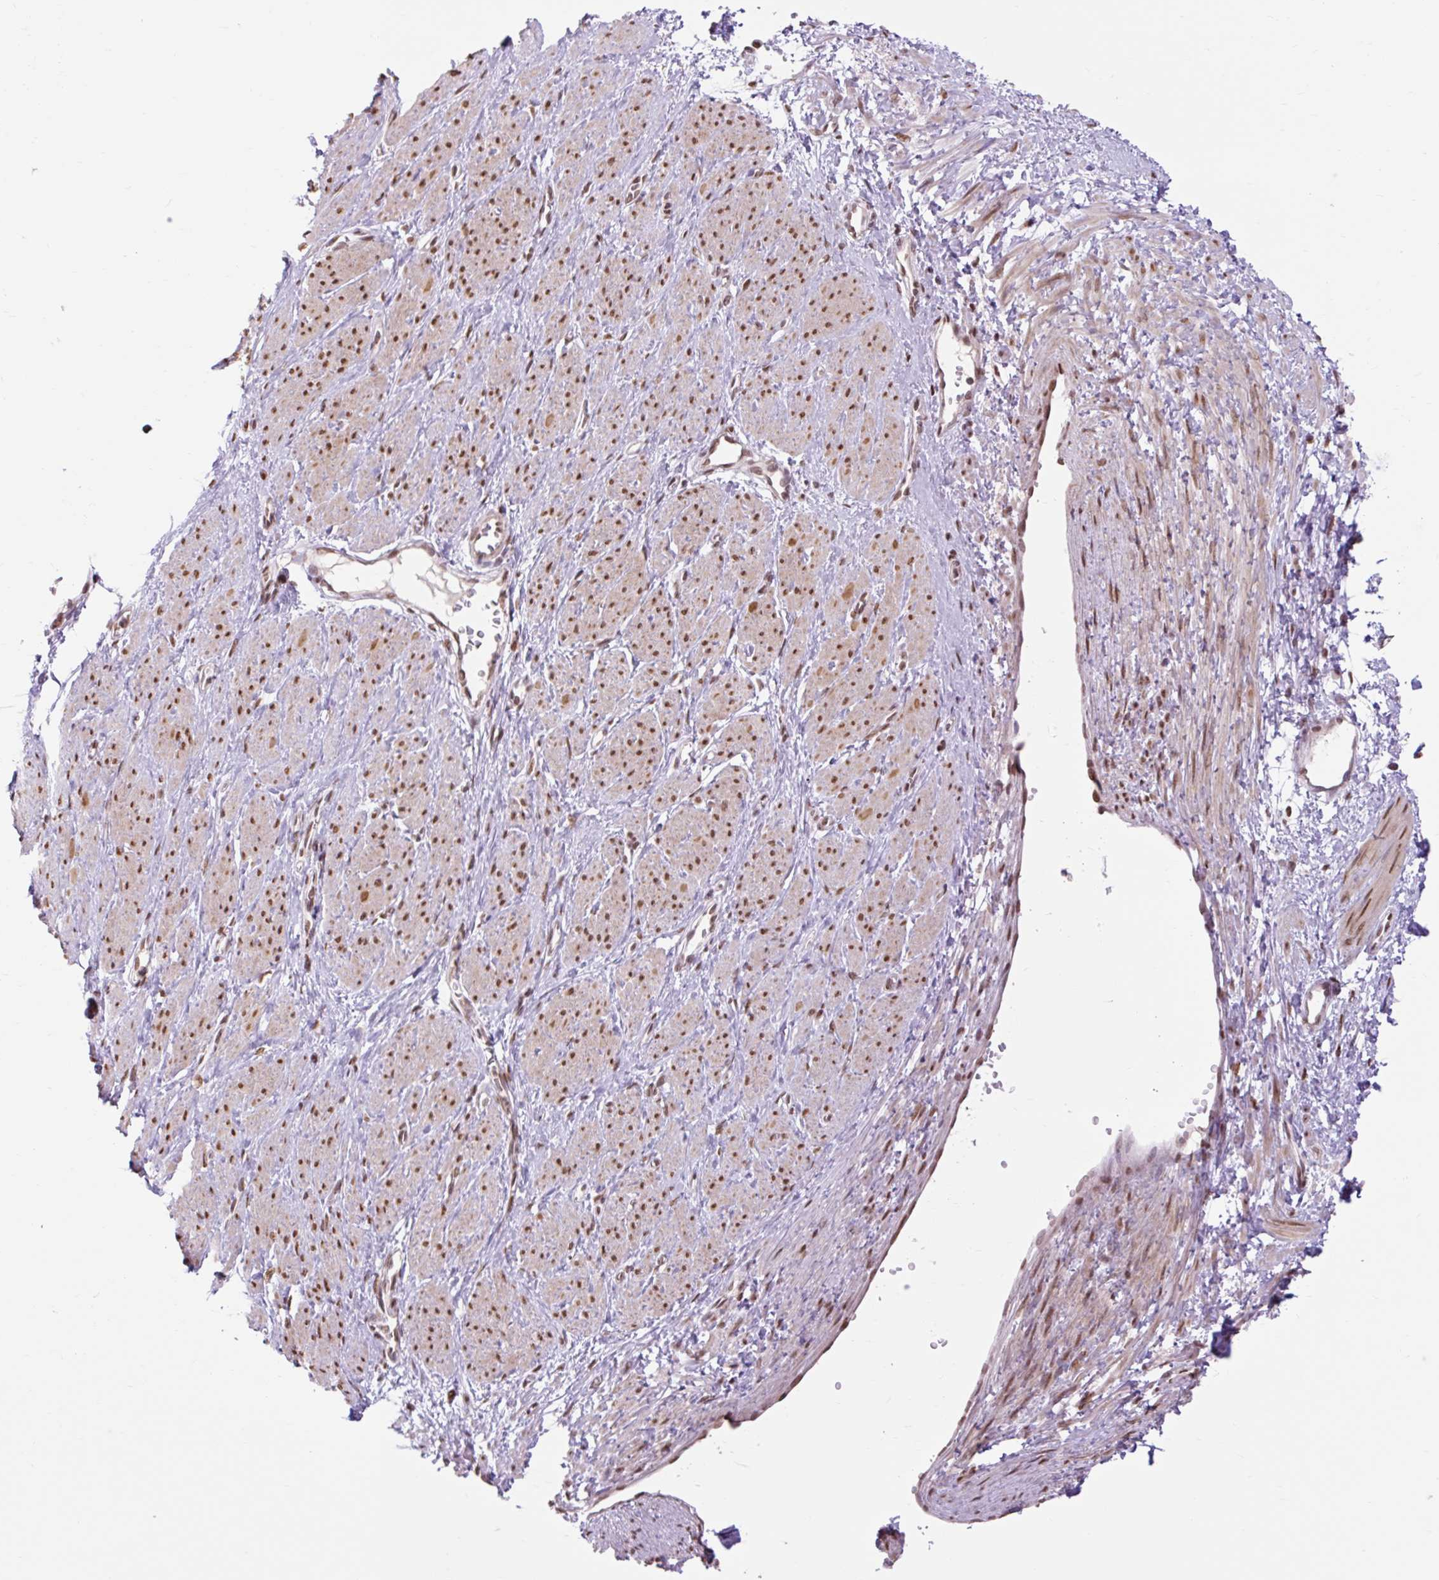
{"staining": {"intensity": "strong", "quantity": "25%-75%", "location": "nuclear"}, "tissue": "smooth muscle", "cell_type": "Smooth muscle cells", "image_type": "normal", "snomed": [{"axis": "morphology", "description": "Normal tissue, NOS"}, {"axis": "topography", "description": "Smooth muscle"}, {"axis": "topography", "description": "Uterus"}], "caption": "Human smooth muscle stained with a brown dye shows strong nuclear positive staining in about 25%-75% of smooth muscle cells.", "gene": "ENSG00000261832", "patient": {"sex": "female", "age": 39}}